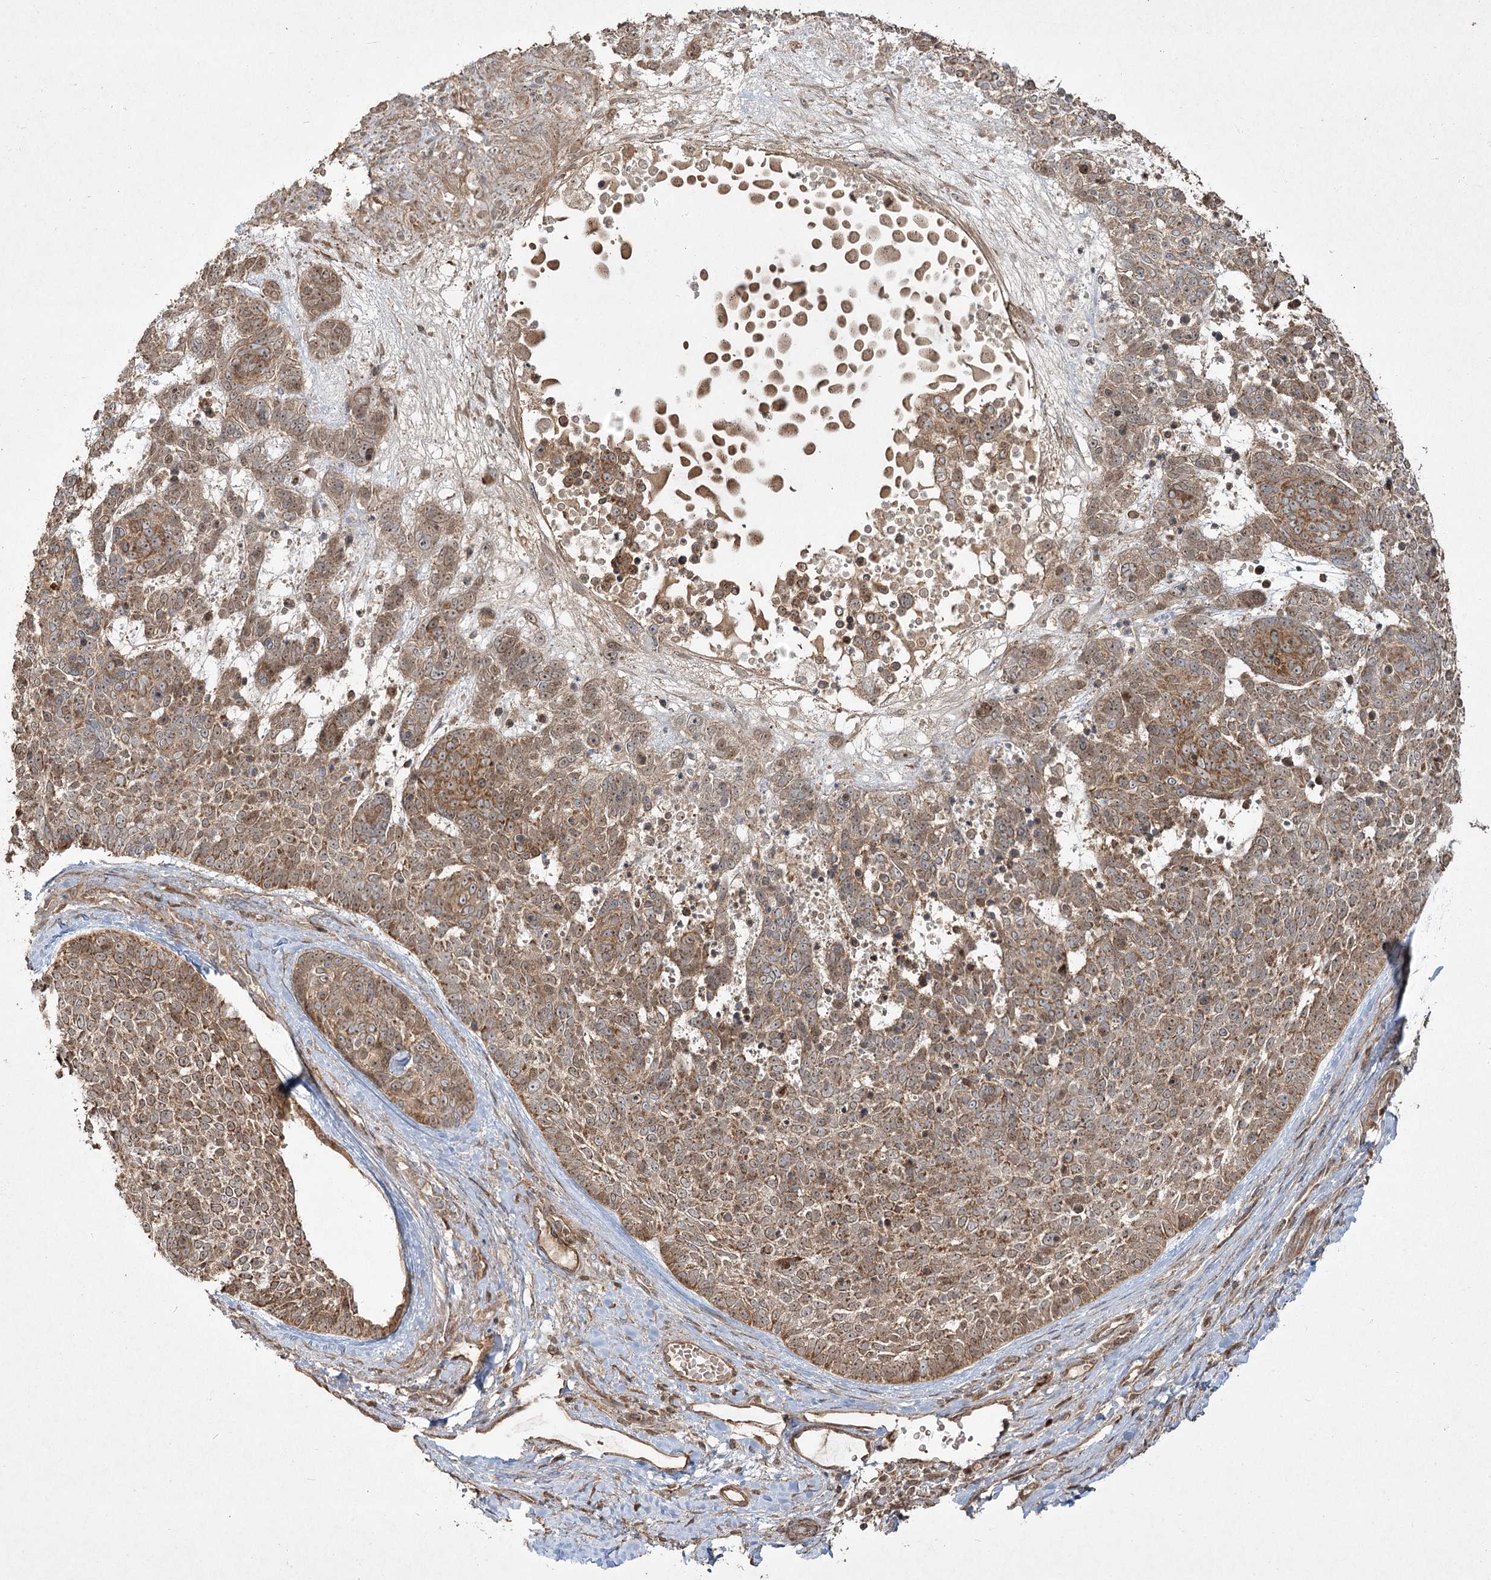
{"staining": {"intensity": "moderate", "quantity": ">75%", "location": "cytoplasmic/membranous,nuclear"}, "tissue": "skin cancer", "cell_type": "Tumor cells", "image_type": "cancer", "snomed": [{"axis": "morphology", "description": "Basal cell carcinoma"}, {"axis": "topography", "description": "Skin"}], "caption": "Brown immunohistochemical staining in skin cancer (basal cell carcinoma) demonstrates moderate cytoplasmic/membranous and nuclear positivity in approximately >75% of tumor cells.", "gene": "CPLANE1", "patient": {"sex": "female", "age": 81}}